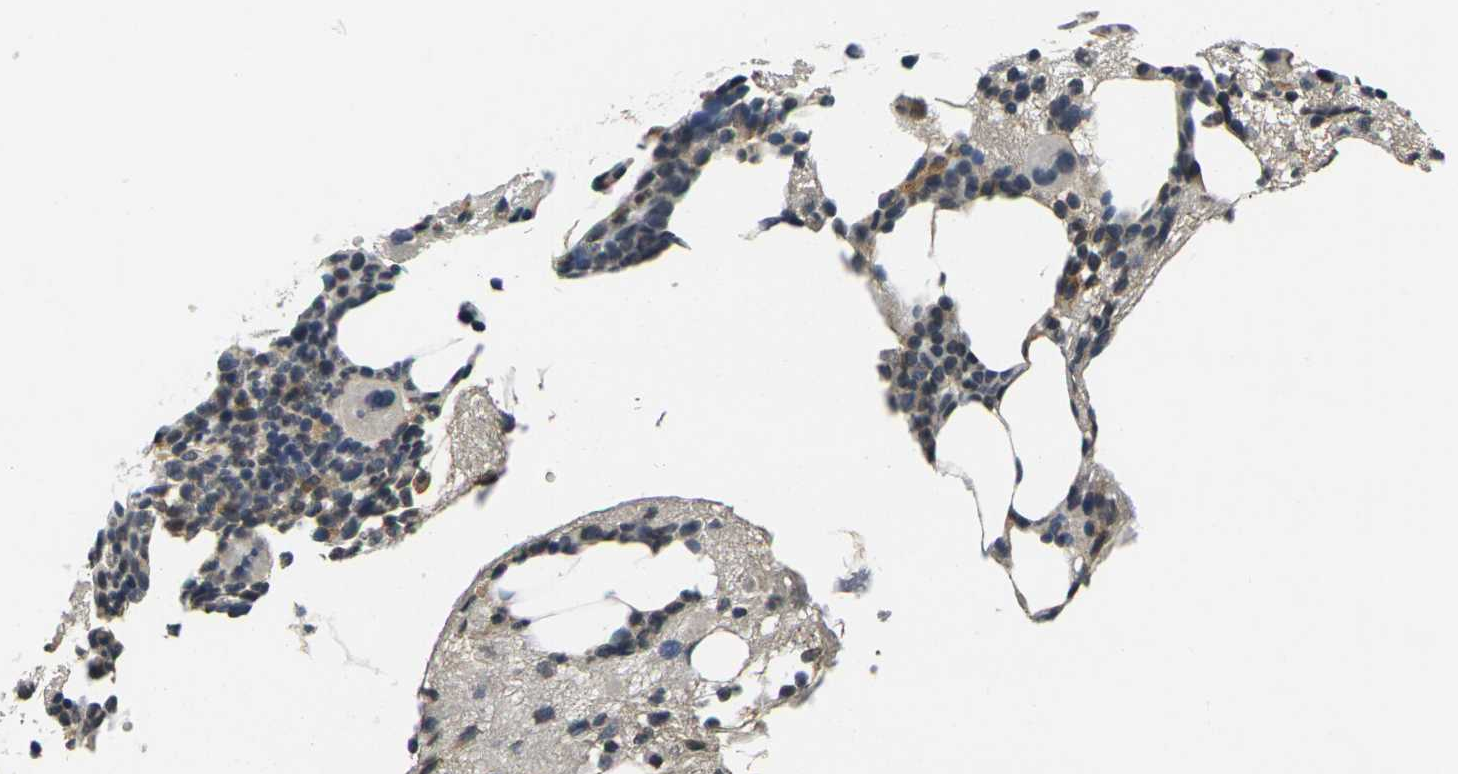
{"staining": {"intensity": "strong", "quantity": "<25%", "location": "cytoplasmic/membranous"}, "tissue": "bone marrow", "cell_type": "Hematopoietic cells", "image_type": "normal", "snomed": [{"axis": "morphology", "description": "Normal tissue, NOS"}, {"axis": "morphology", "description": "Inflammation, NOS"}, {"axis": "topography", "description": "Bone marrow"}], "caption": "Immunohistochemical staining of unremarkable bone marrow exhibits strong cytoplasmic/membranous protein positivity in about <25% of hematopoietic cells.", "gene": "C1QC", "patient": {"sex": "male", "age": 43}}